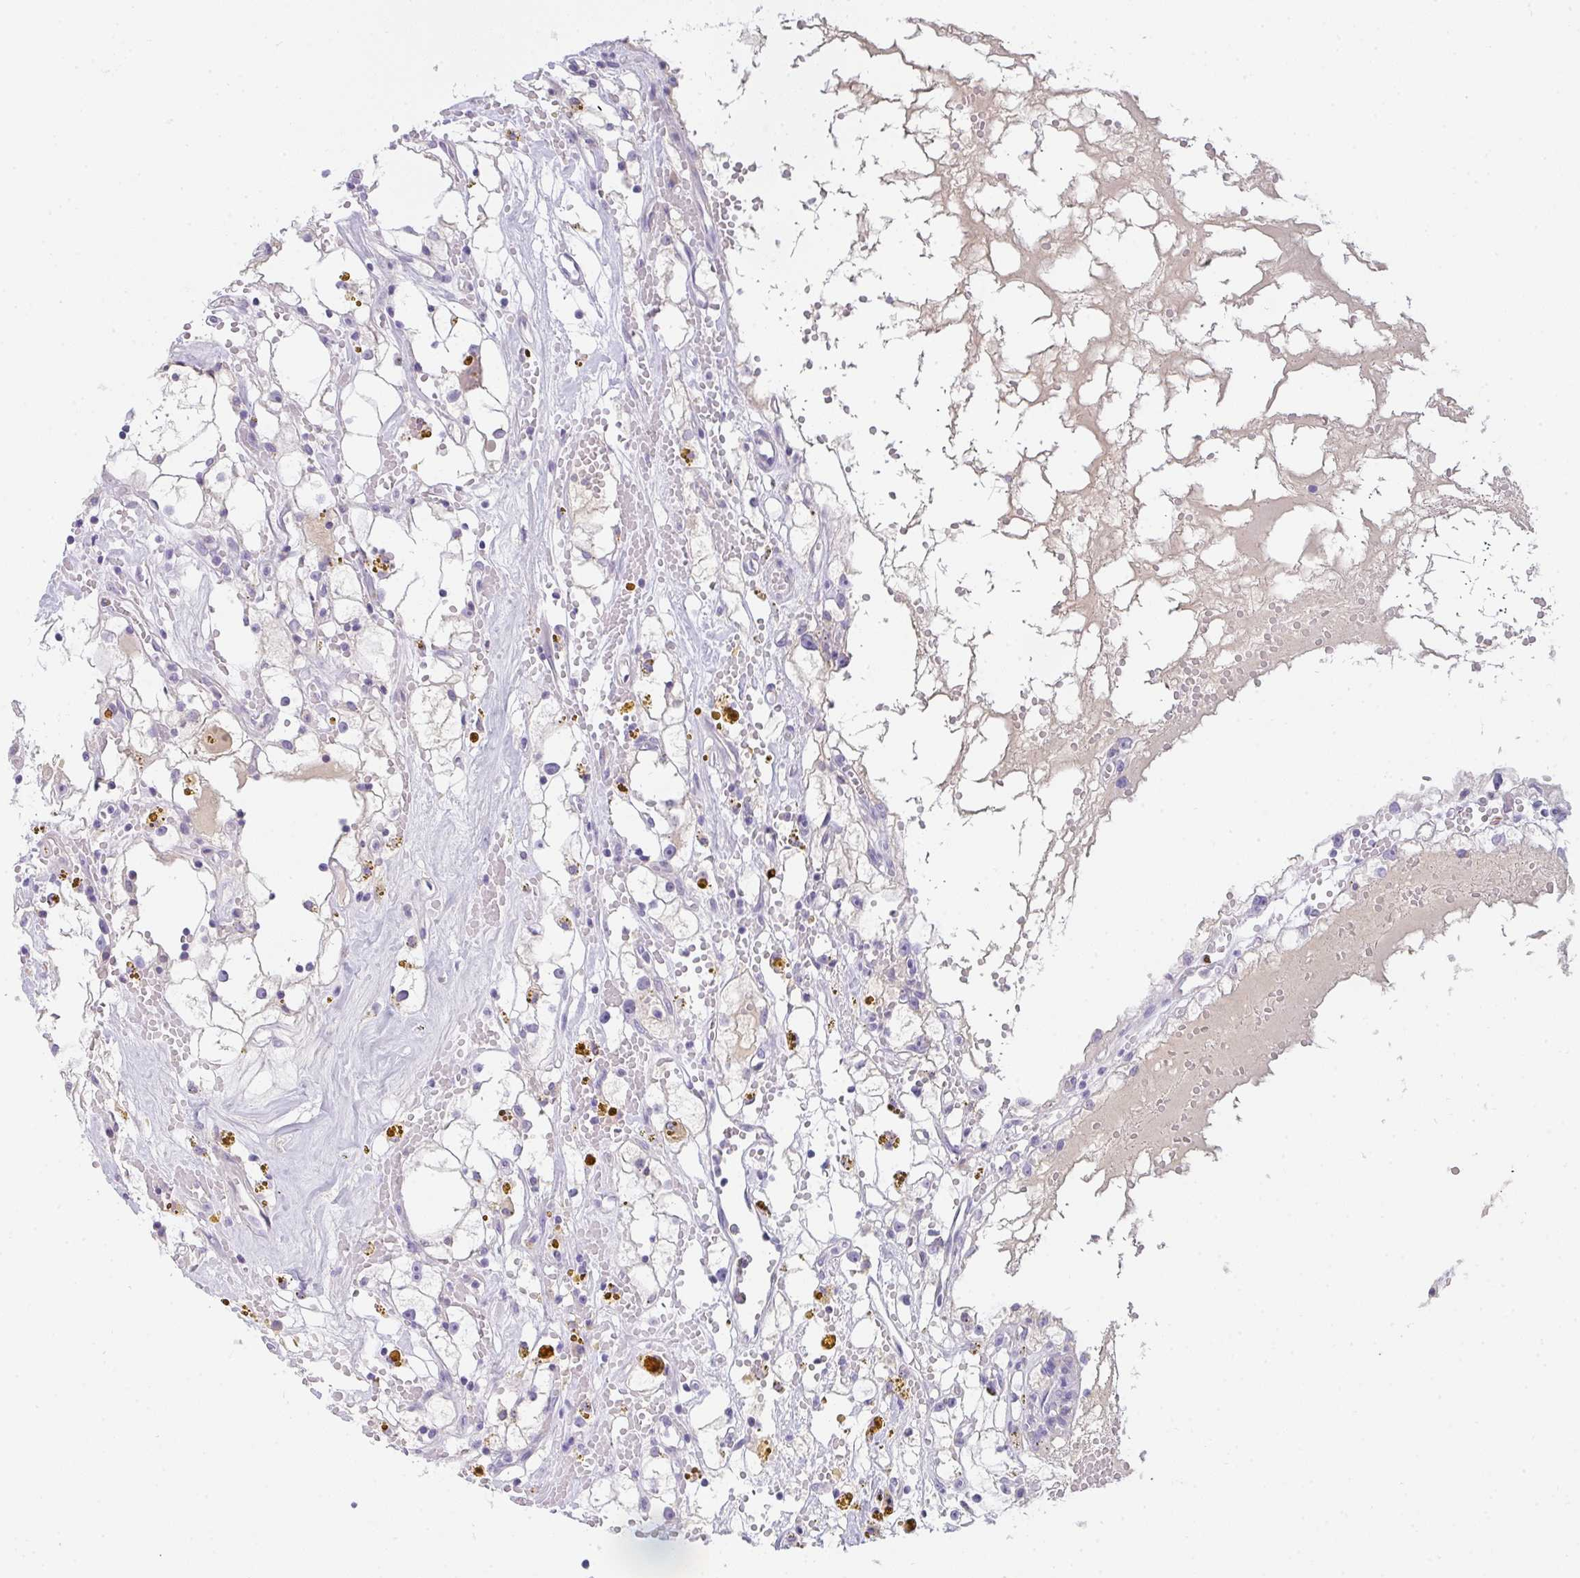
{"staining": {"intensity": "negative", "quantity": "none", "location": "none"}, "tissue": "renal cancer", "cell_type": "Tumor cells", "image_type": "cancer", "snomed": [{"axis": "morphology", "description": "Adenocarcinoma, NOS"}, {"axis": "topography", "description": "Kidney"}], "caption": "This is an immunohistochemistry image of human renal cancer. There is no staining in tumor cells.", "gene": "COX7B", "patient": {"sex": "male", "age": 56}}